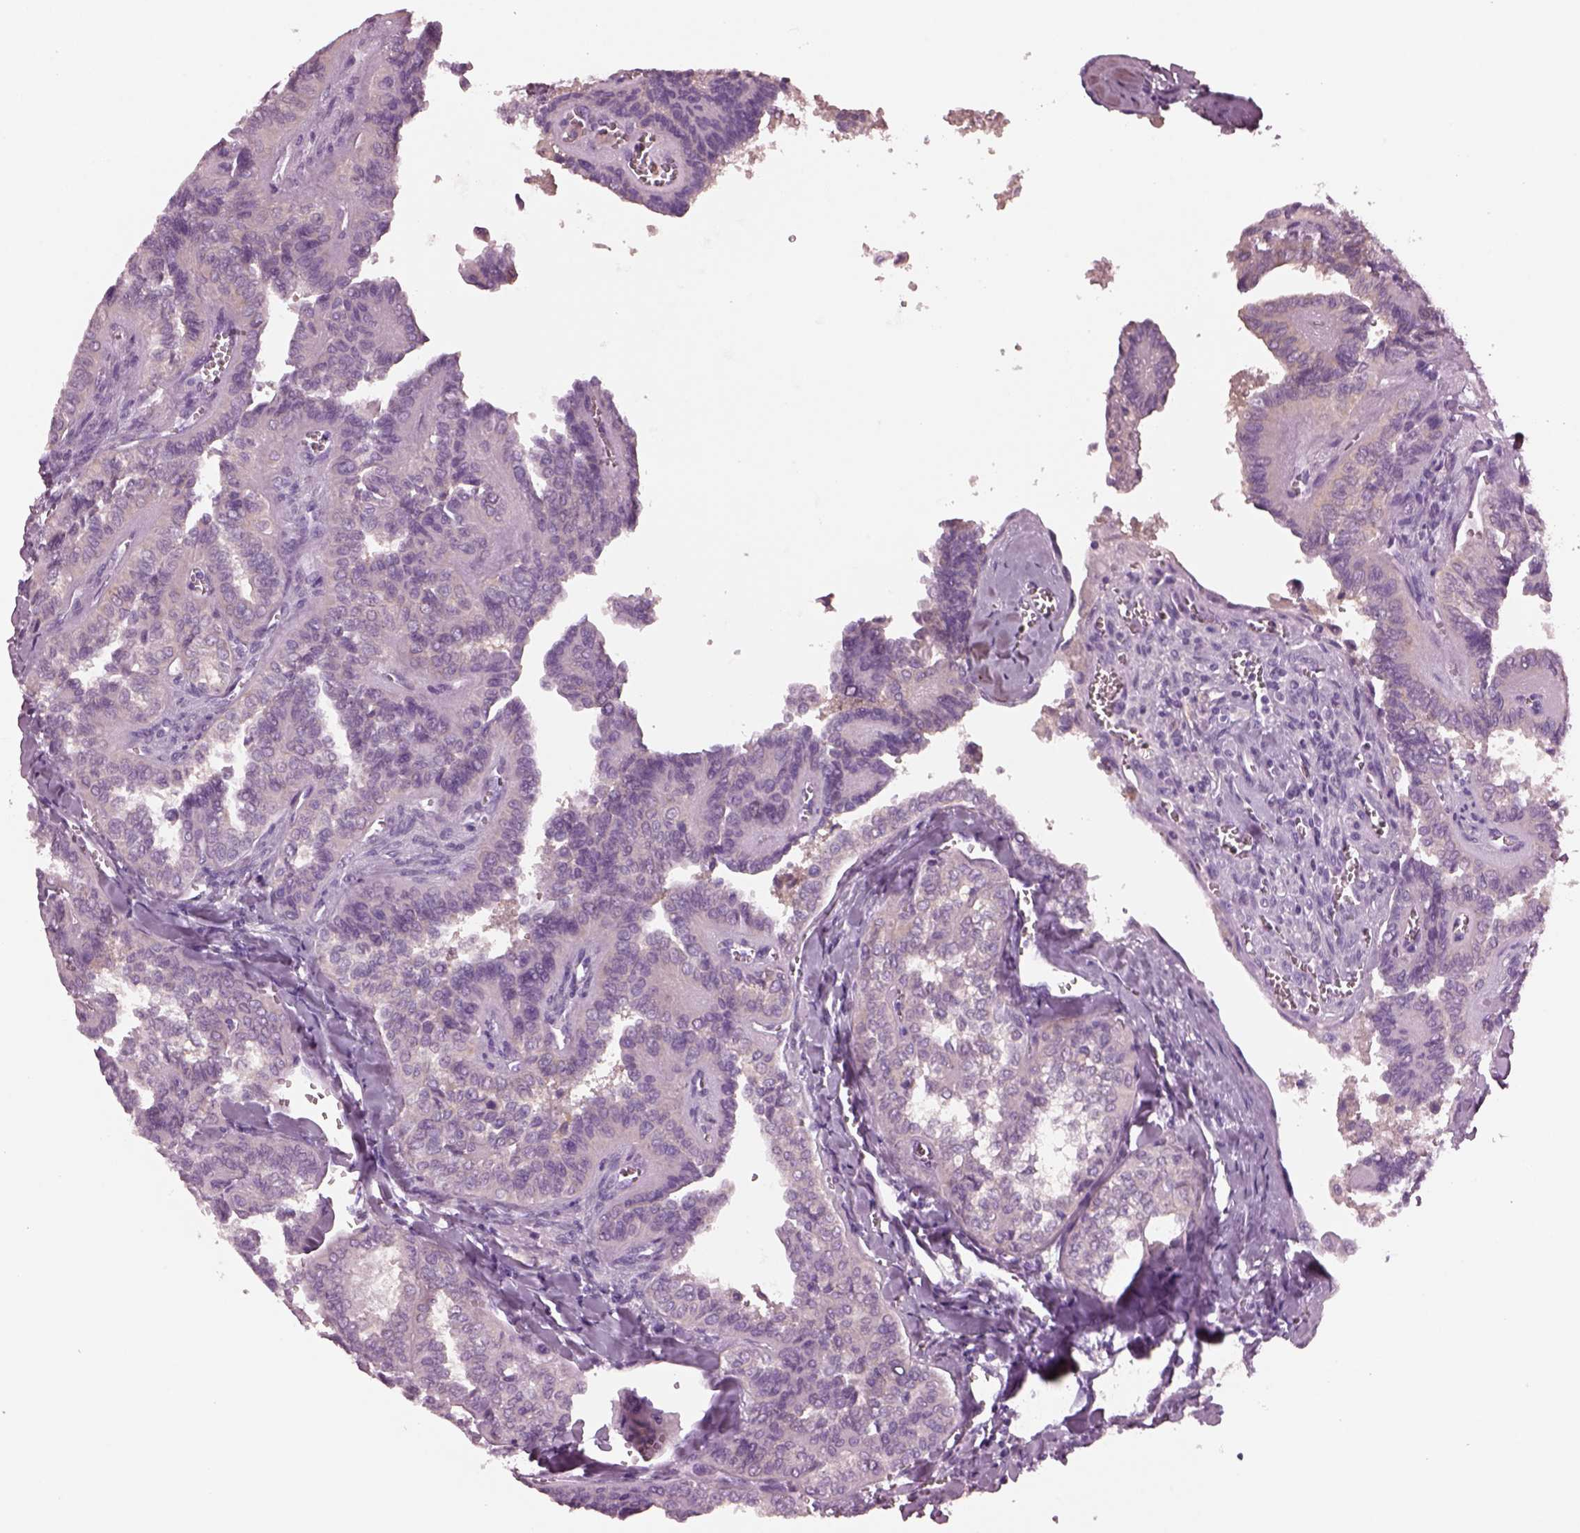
{"staining": {"intensity": "negative", "quantity": "none", "location": "none"}, "tissue": "thyroid cancer", "cell_type": "Tumor cells", "image_type": "cancer", "snomed": [{"axis": "morphology", "description": "Papillary adenocarcinoma, NOS"}, {"axis": "topography", "description": "Thyroid gland"}], "caption": "This photomicrograph is of thyroid cancer (papillary adenocarcinoma) stained with IHC to label a protein in brown with the nuclei are counter-stained blue. There is no staining in tumor cells. (DAB immunohistochemistry, high magnification).", "gene": "SHTN1", "patient": {"sex": "female", "age": 41}}